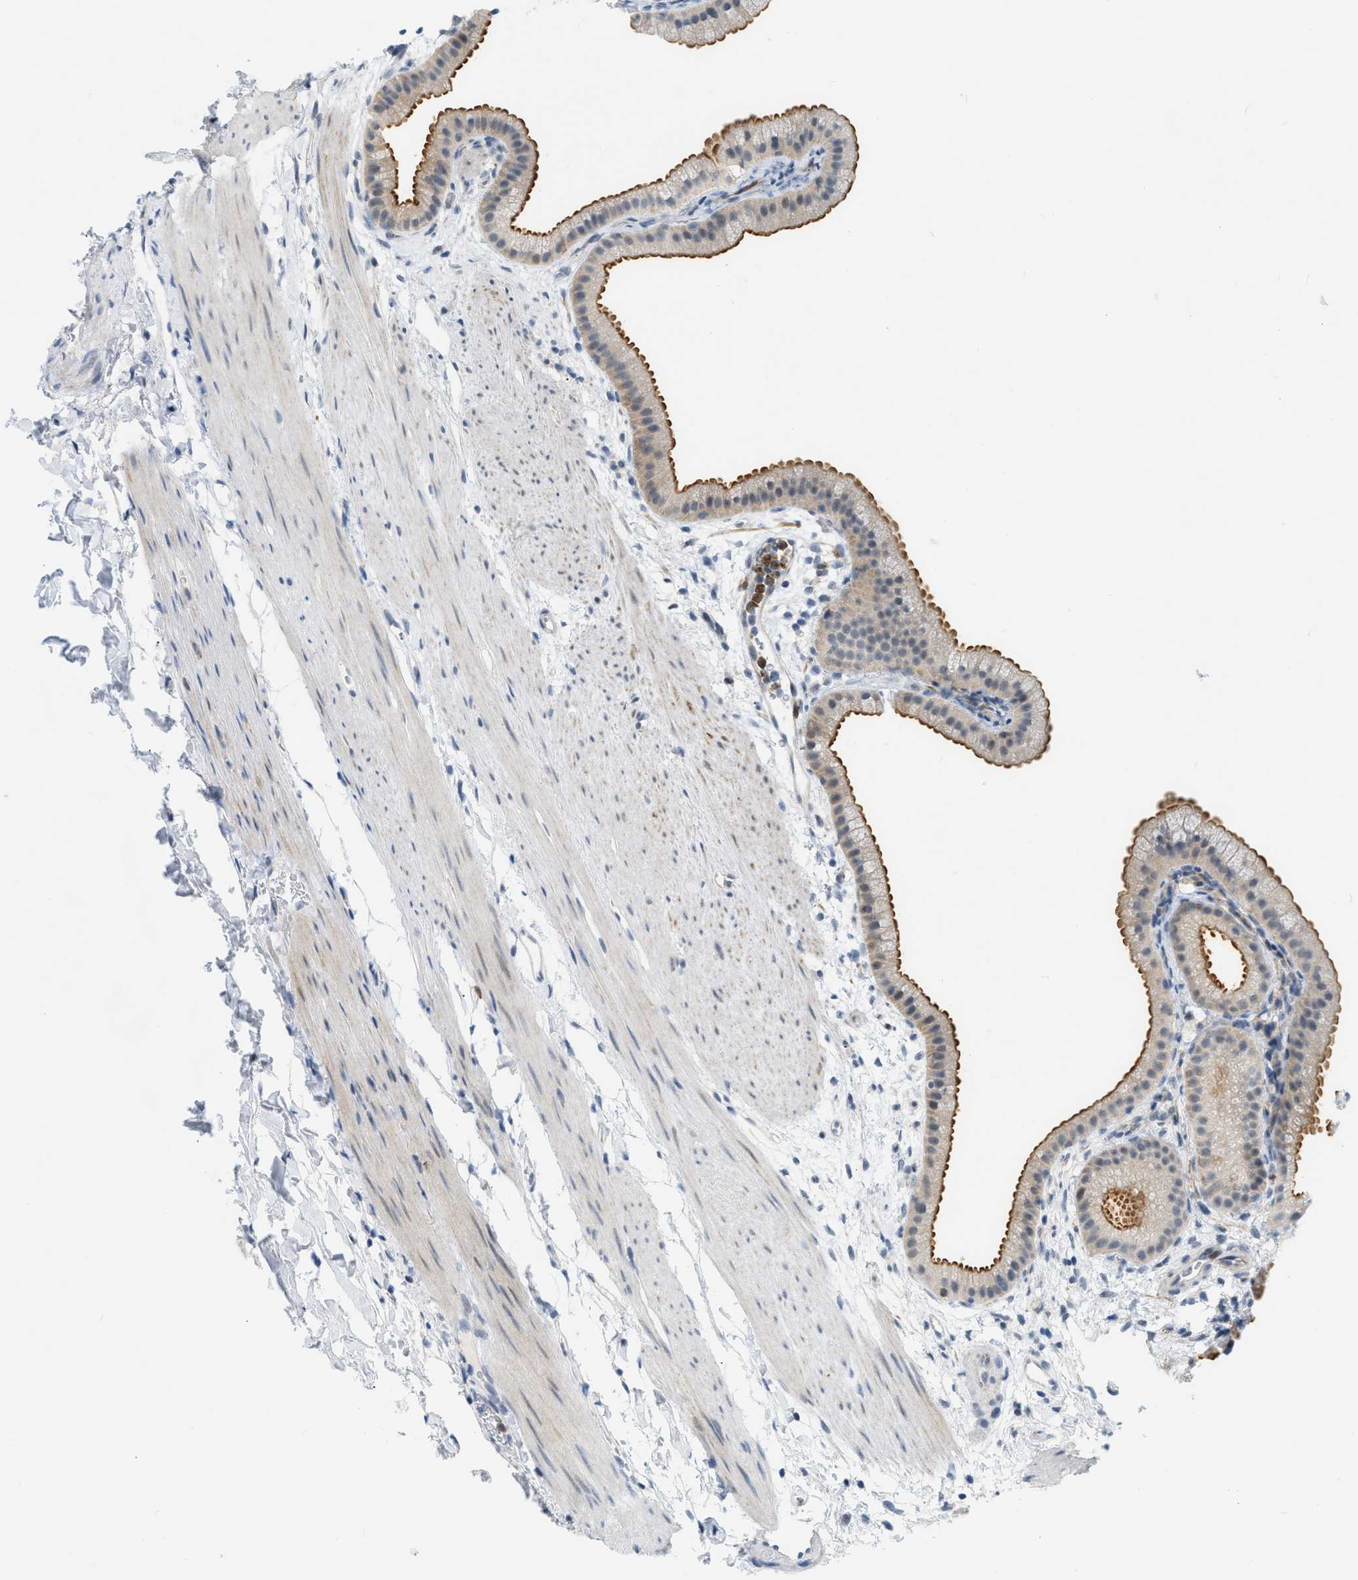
{"staining": {"intensity": "strong", "quantity": ">75%", "location": "cytoplasmic/membranous"}, "tissue": "gallbladder", "cell_type": "Glandular cells", "image_type": "normal", "snomed": [{"axis": "morphology", "description": "Normal tissue, NOS"}, {"axis": "topography", "description": "Gallbladder"}], "caption": "The photomicrograph exhibits immunohistochemical staining of benign gallbladder. There is strong cytoplasmic/membranous positivity is seen in approximately >75% of glandular cells. (DAB IHC, brown staining for protein, blue staining for nuclei).", "gene": "ZNF408", "patient": {"sex": "female", "age": 64}}